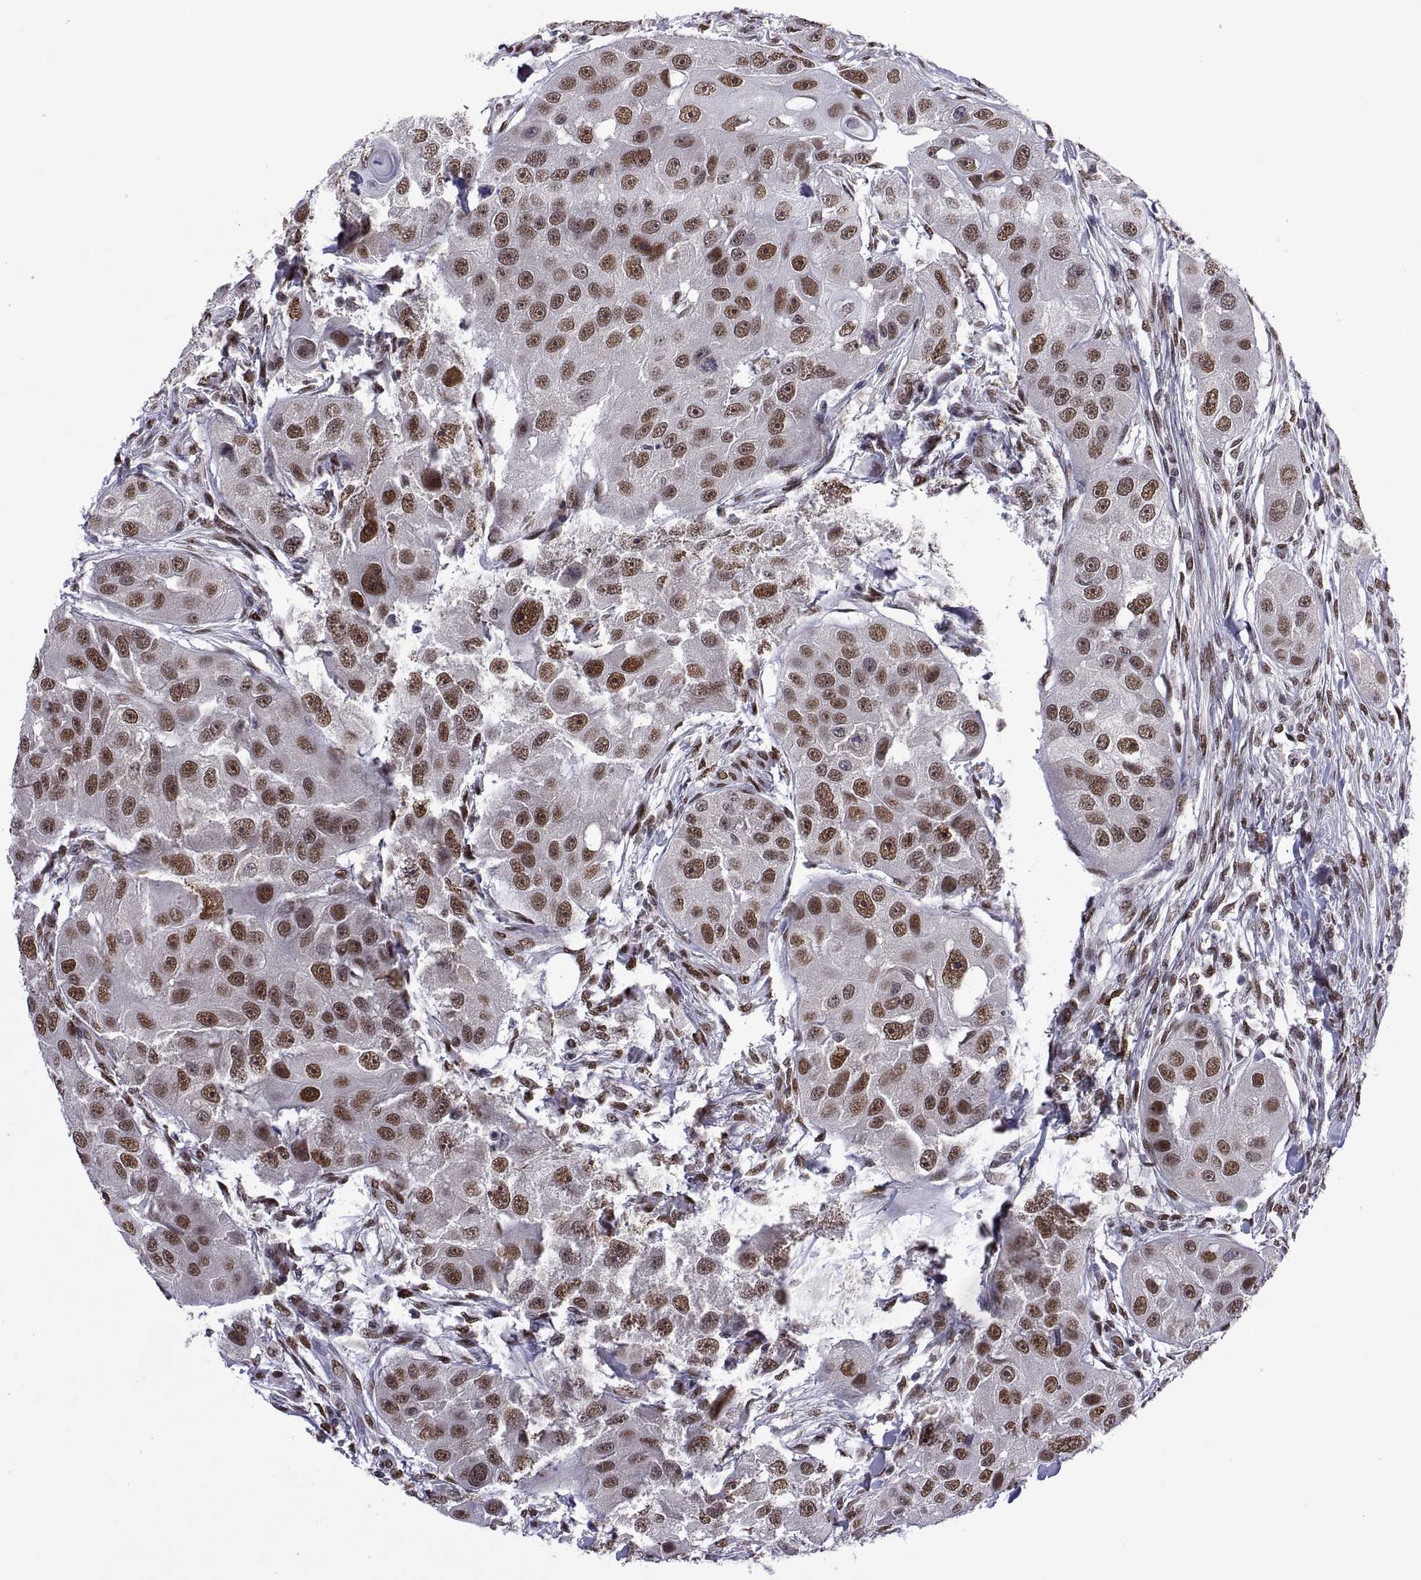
{"staining": {"intensity": "moderate", "quantity": ">75%", "location": "nuclear"}, "tissue": "head and neck cancer", "cell_type": "Tumor cells", "image_type": "cancer", "snomed": [{"axis": "morphology", "description": "Squamous cell carcinoma, NOS"}, {"axis": "topography", "description": "Head-Neck"}], "caption": "The immunohistochemical stain labels moderate nuclear positivity in tumor cells of squamous cell carcinoma (head and neck) tissue.", "gene": "NR4A1", "patient": {"sex": "male", "age": 51}}